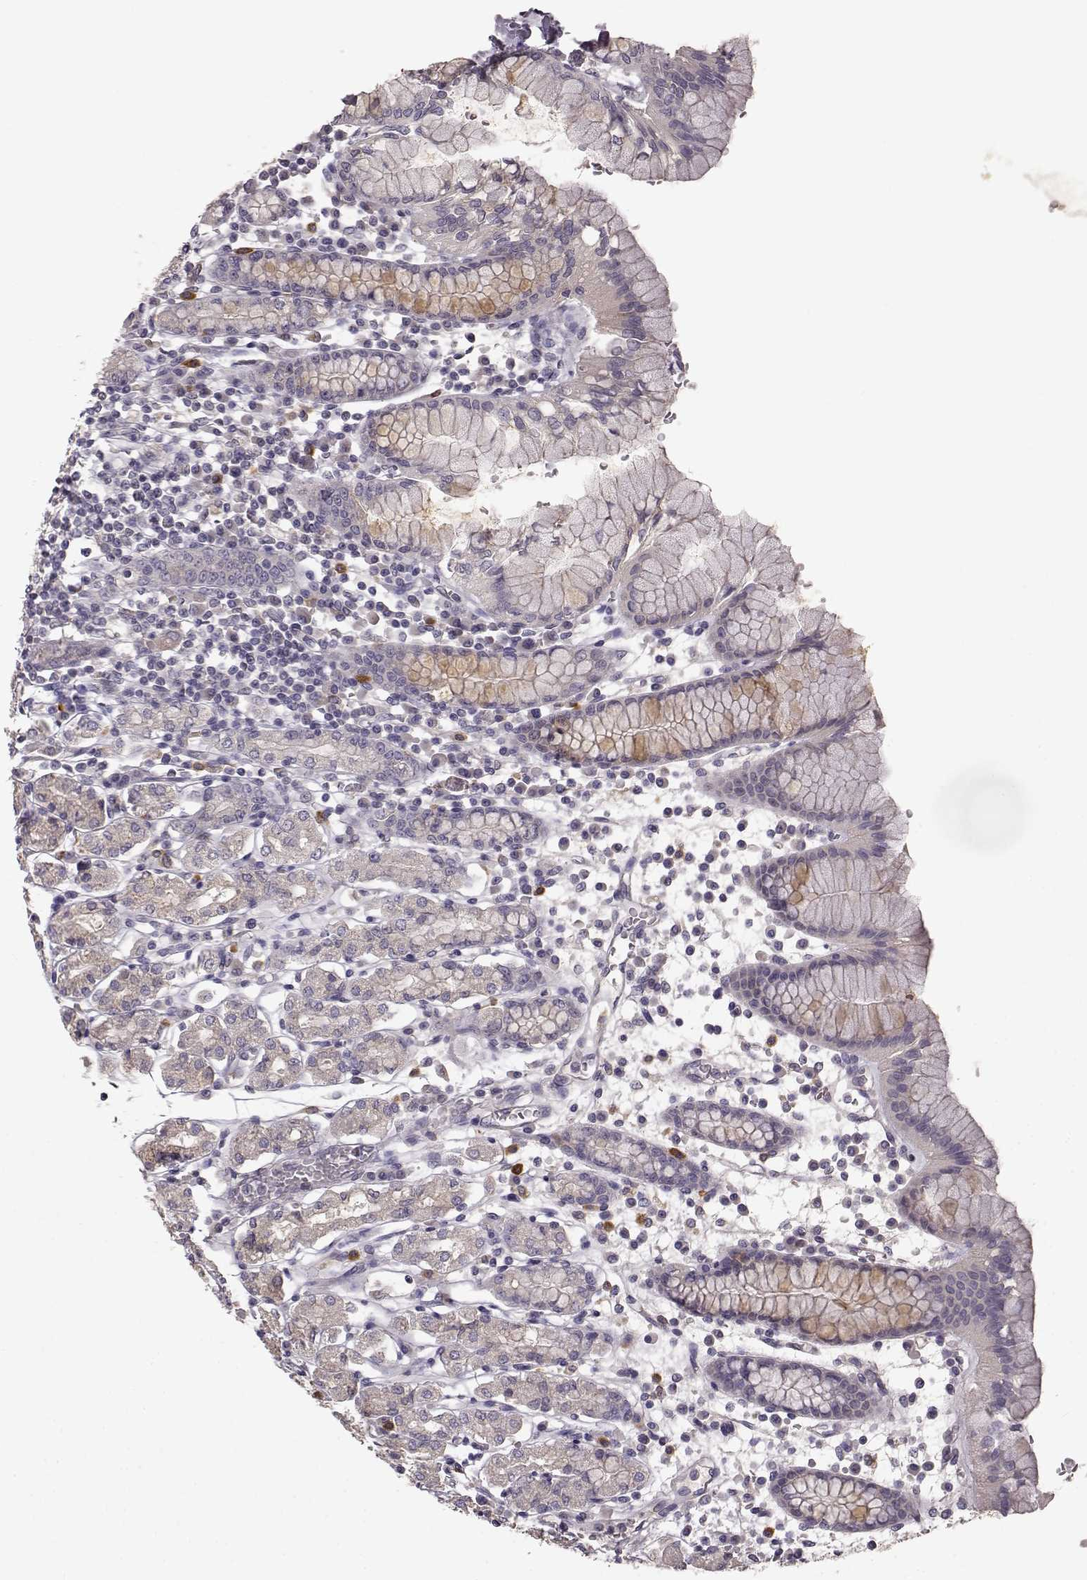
{"staining": {"intensity": "weak", "quantity": ">75%", "location": "cytoplasmic/membranous"}, "tissue": "stomach", "cell_type": "Glandular cells", "image_type": "normal", "snomed": [{"axis": "morphology", "description": "Normal tissue, NOS"}, {"axis": "topography", "description": "Stomach, upper"}, {"axis": "topography", "description": "Stomach"}], "caption": "Protein expression by IHC demonstrates weak cytoplasmic/membranous expression in about >75% of glandular cells in benign stomach.", "gene": "GHR", "patient": {"sex": "male", "age": 62}}